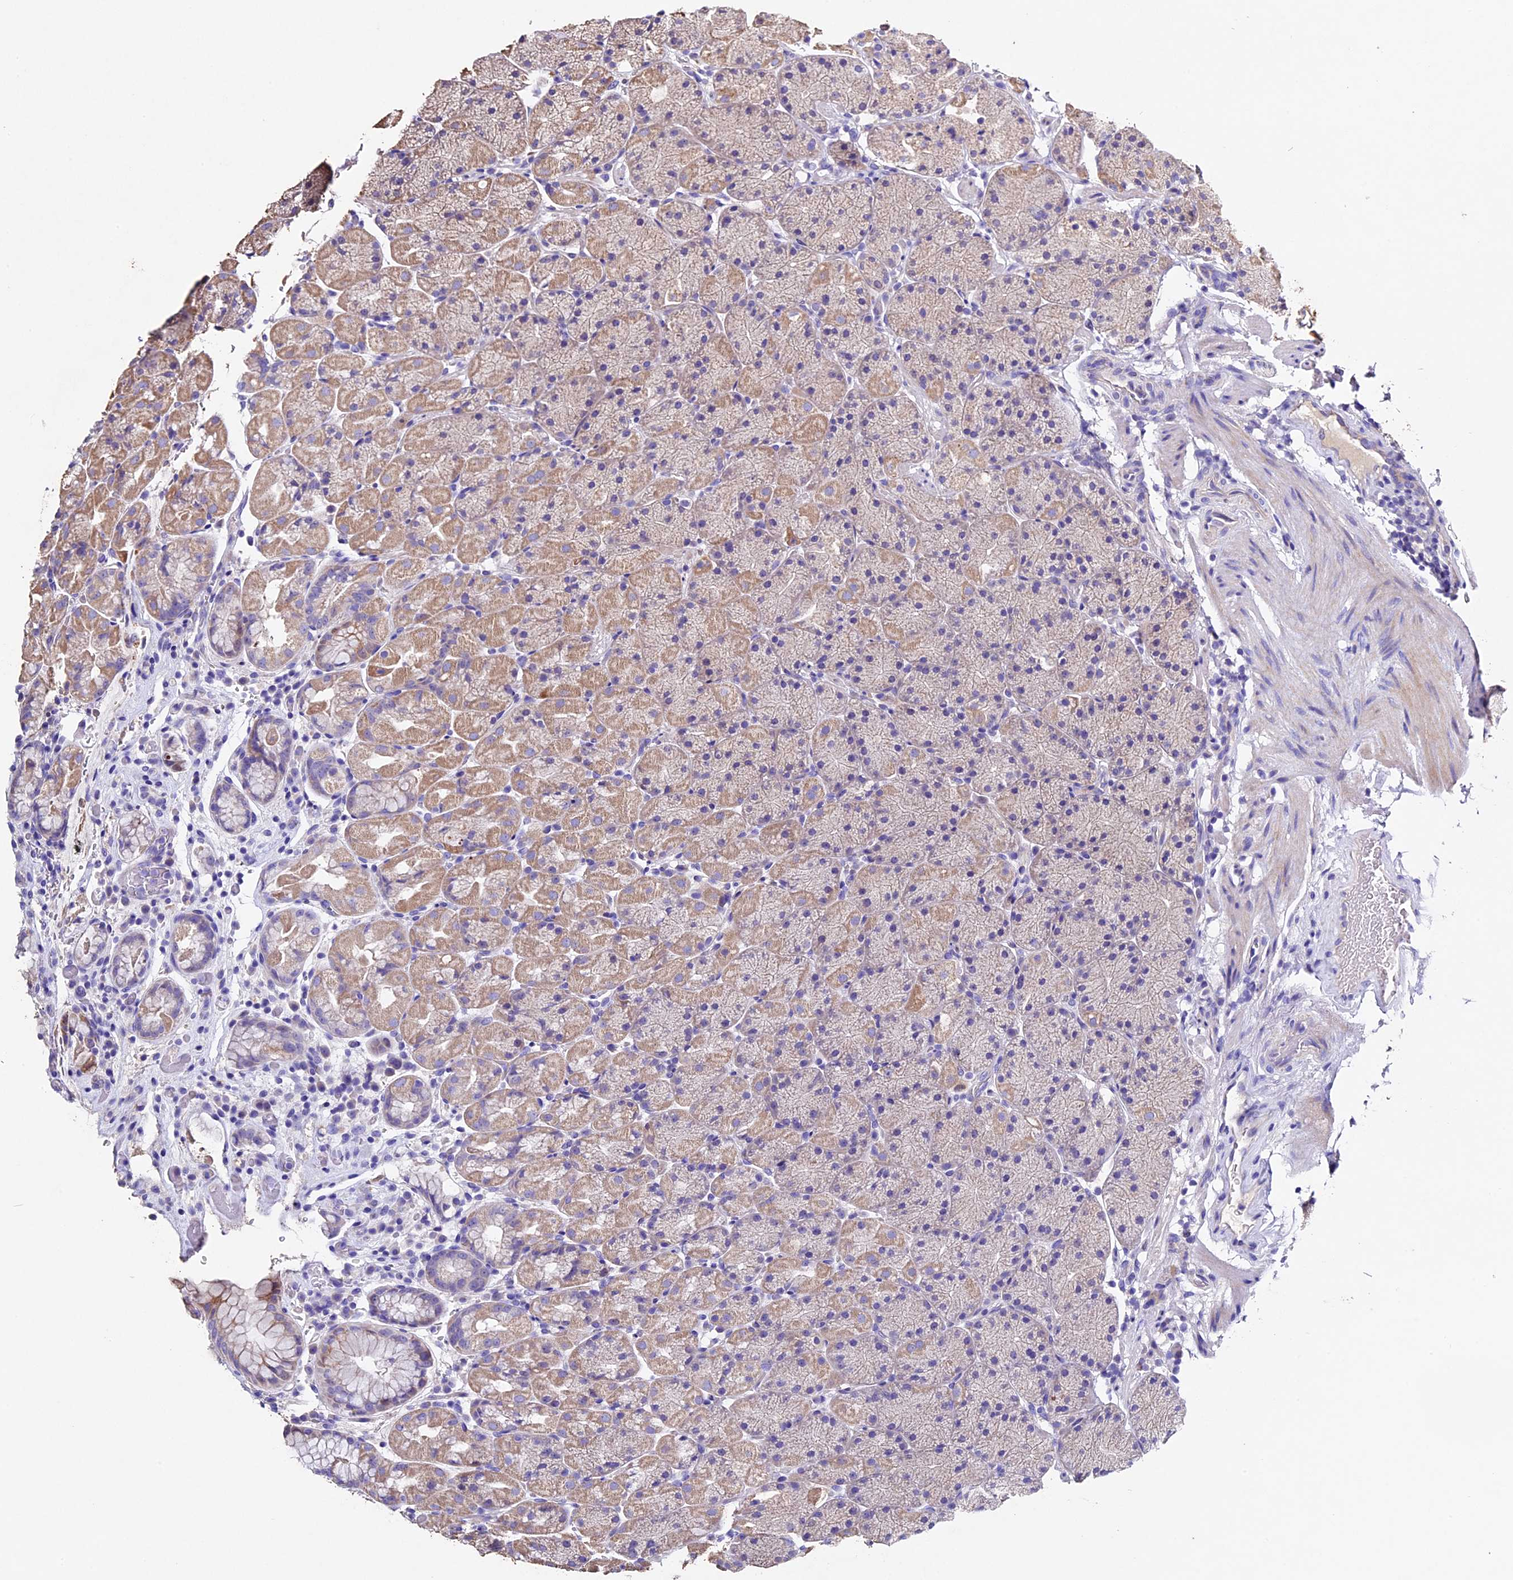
{"staining": {"intensity": "moderate", "quantity": "25%-75%", "location": "cytoplasmic/membranous"}, "tissue": "stomach", "cell_type": "Glandular cells", "image_type": "normal", "snomed": [{"axis": "morphology", "description": "Normal tissue, NOS"}, {"axis": "topography", "description": "Stomach, upper"}, {"axis": "topography", "description": "Stomach, lower"}], "caption": "A histopathology image of human stomach stained for a protein reveals moderate cytoplasmic/membranous brown staining in glandular cells. (brown staining indicates protein expression, while blue staining denotes nuclei).", "gene": "FBXW9", "patient": {"sex": "male", "age": 67}}